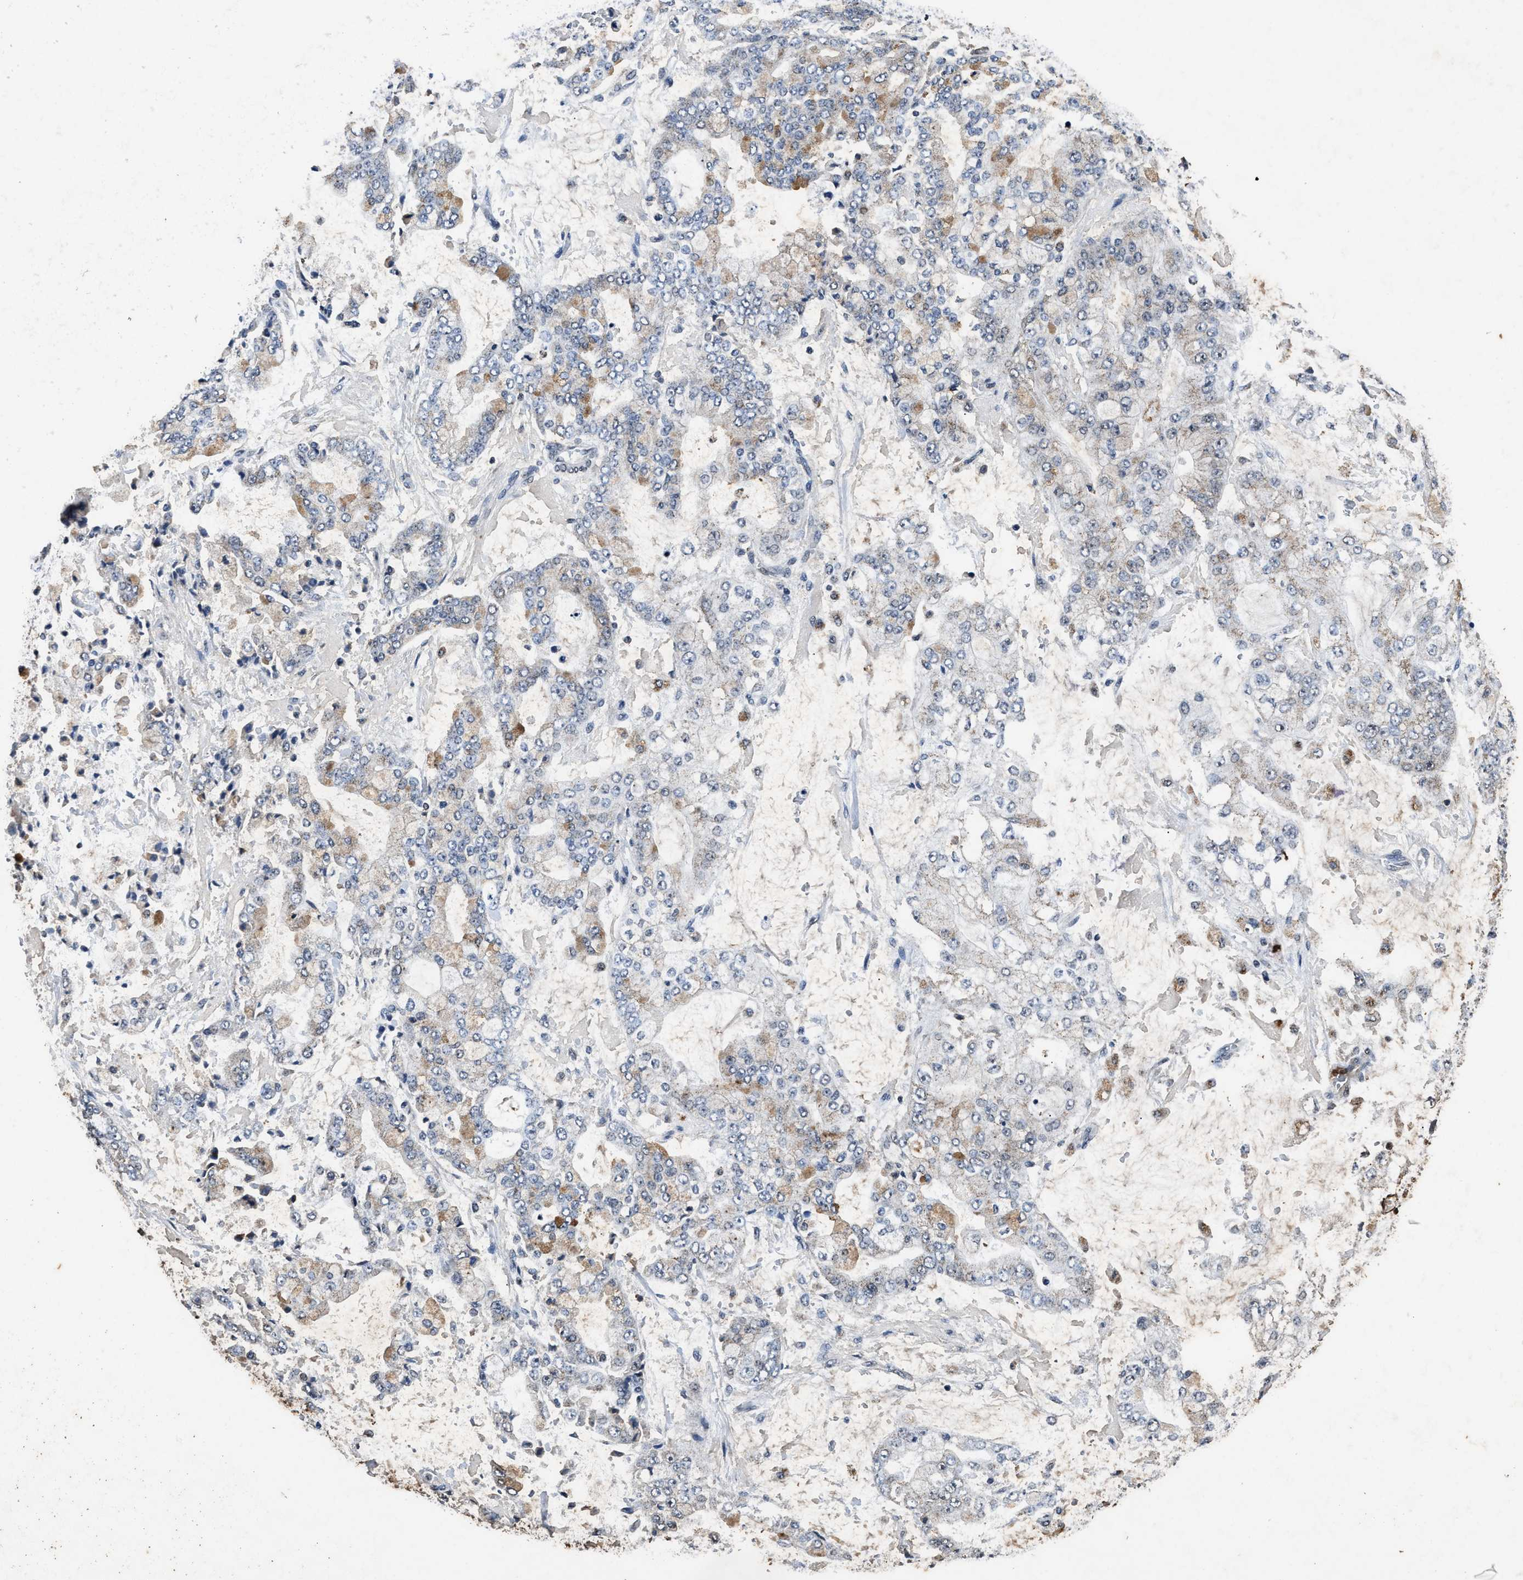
{"staining": {"intensity": "moderate", "quantity": "<25%", "location": "cytoplasmic/membranous"}, "tissue": "stomach cancer", "cell_type": "Tumor cells", "image_type": "cancer", "snomed": [{"axis": "morphology", "description": "Adenocarcinoma, NOS"}, {"axis": "topography", "description": "Stomach"}], "caption": "High-magnification brightfield microscopy of stomach adenocarcinoma stained with DAB (3,3'-diaminobenzidine) (brown) and counterstained with hematoxylin (blue). tumor cells exhibit moderate cytoplasmic/membranous expression is identified in about<25% of cells.", "gene": "ACOX1", "patient": {"sex": "male", "age": 76}}